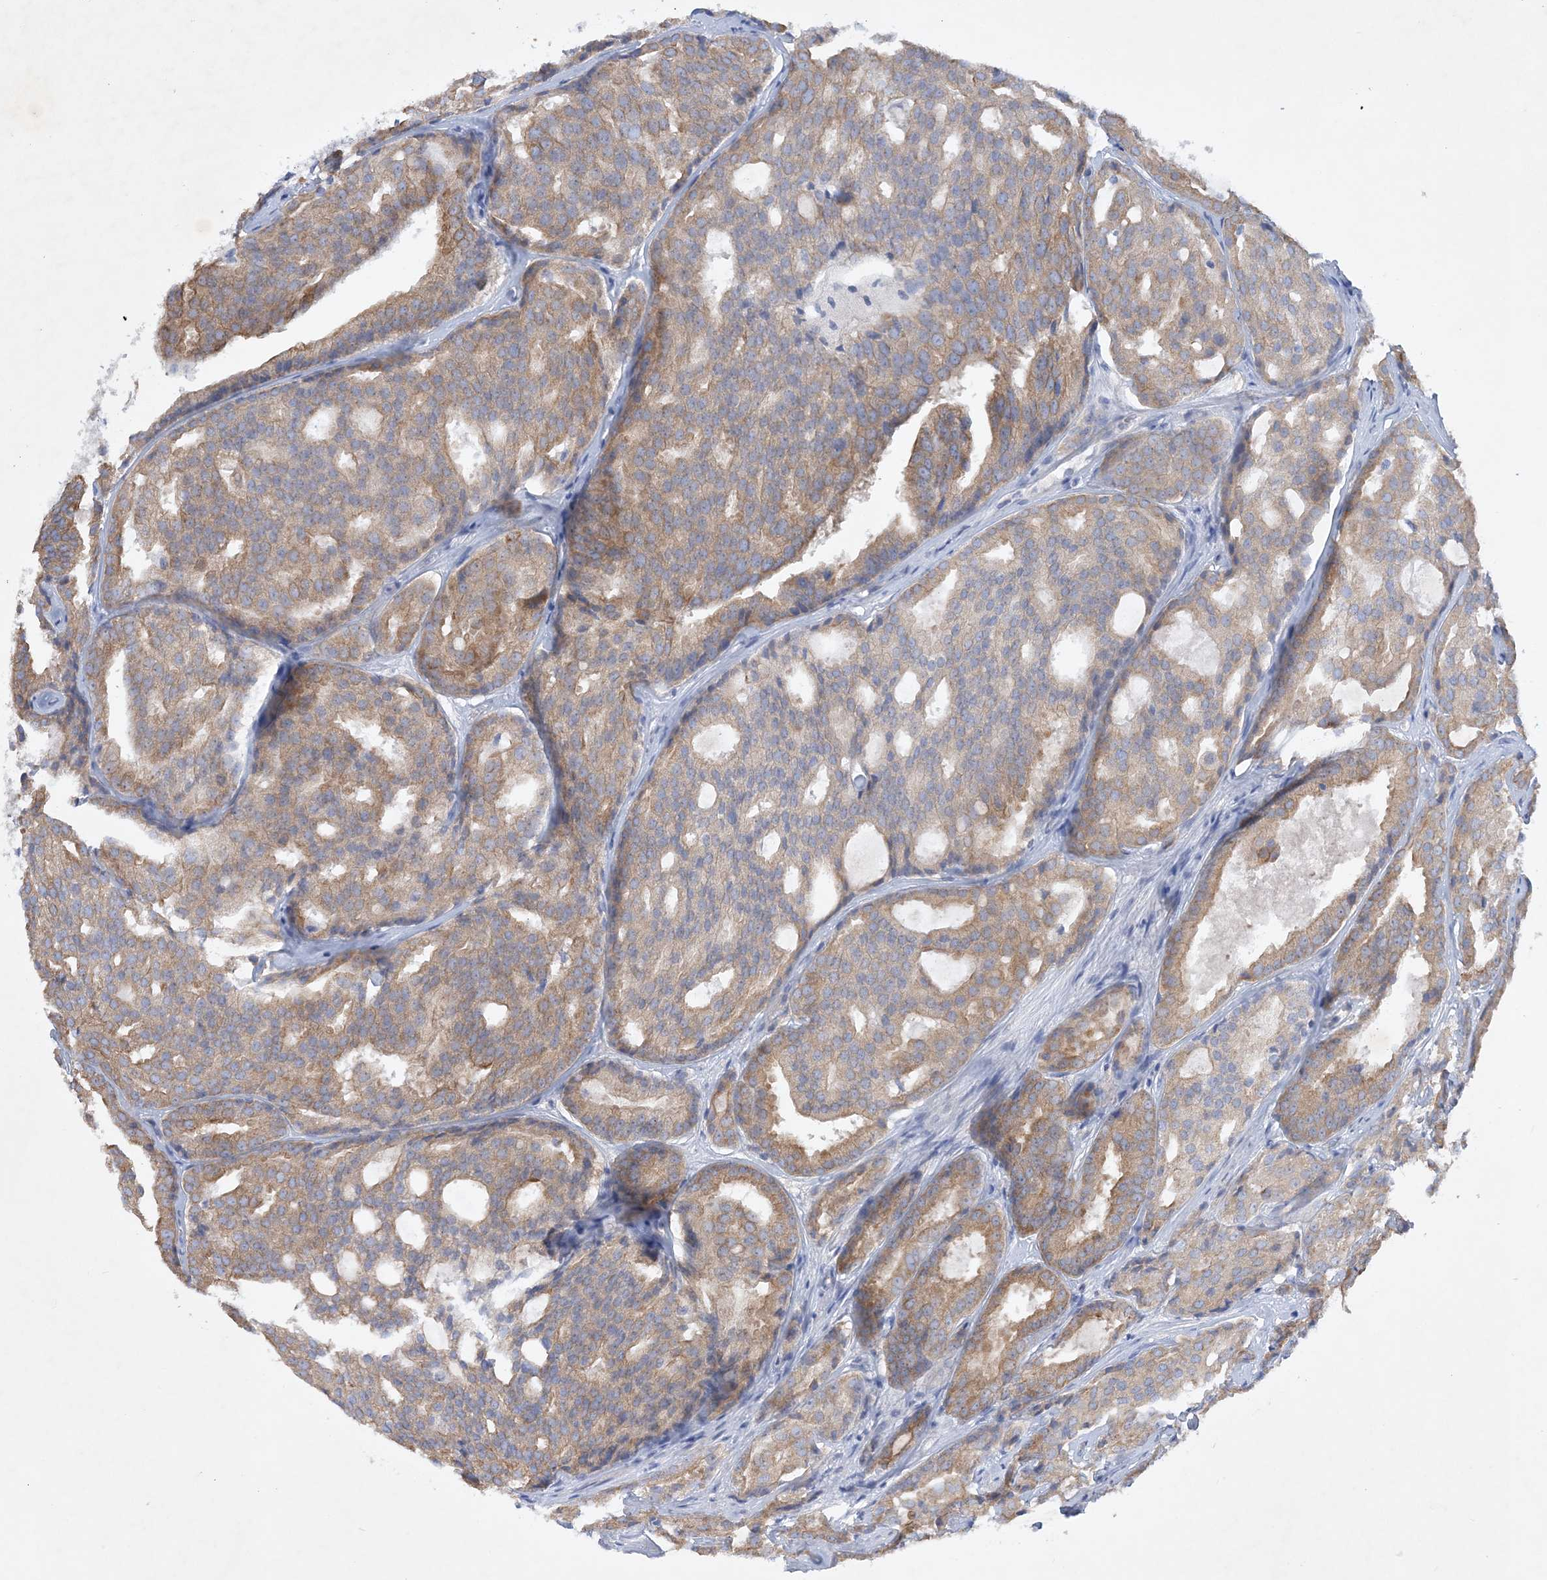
{"staining": {"intensity": "moderate", "quantity": ">75%", "location": "cytoplasmic/membranous"}, "tissue": "prostate cancer", "cell_type": "Tumor cells", "image_type": "cancer", "snomed": [{"axis": "morphology", "description": "Adenocarcinoma, High grade"}, {"axis": "topography", "description": "Prostate"}], "caption": "Tumor cells show moderate cytoplasmic/membranous positivity in approximately >75% of cells in prostate cancer. (brown staining indicates protein expression, while blue staining denotes nuclei).", "gene": "FARSB", "patient": {"sex": "male", "age": 64}}